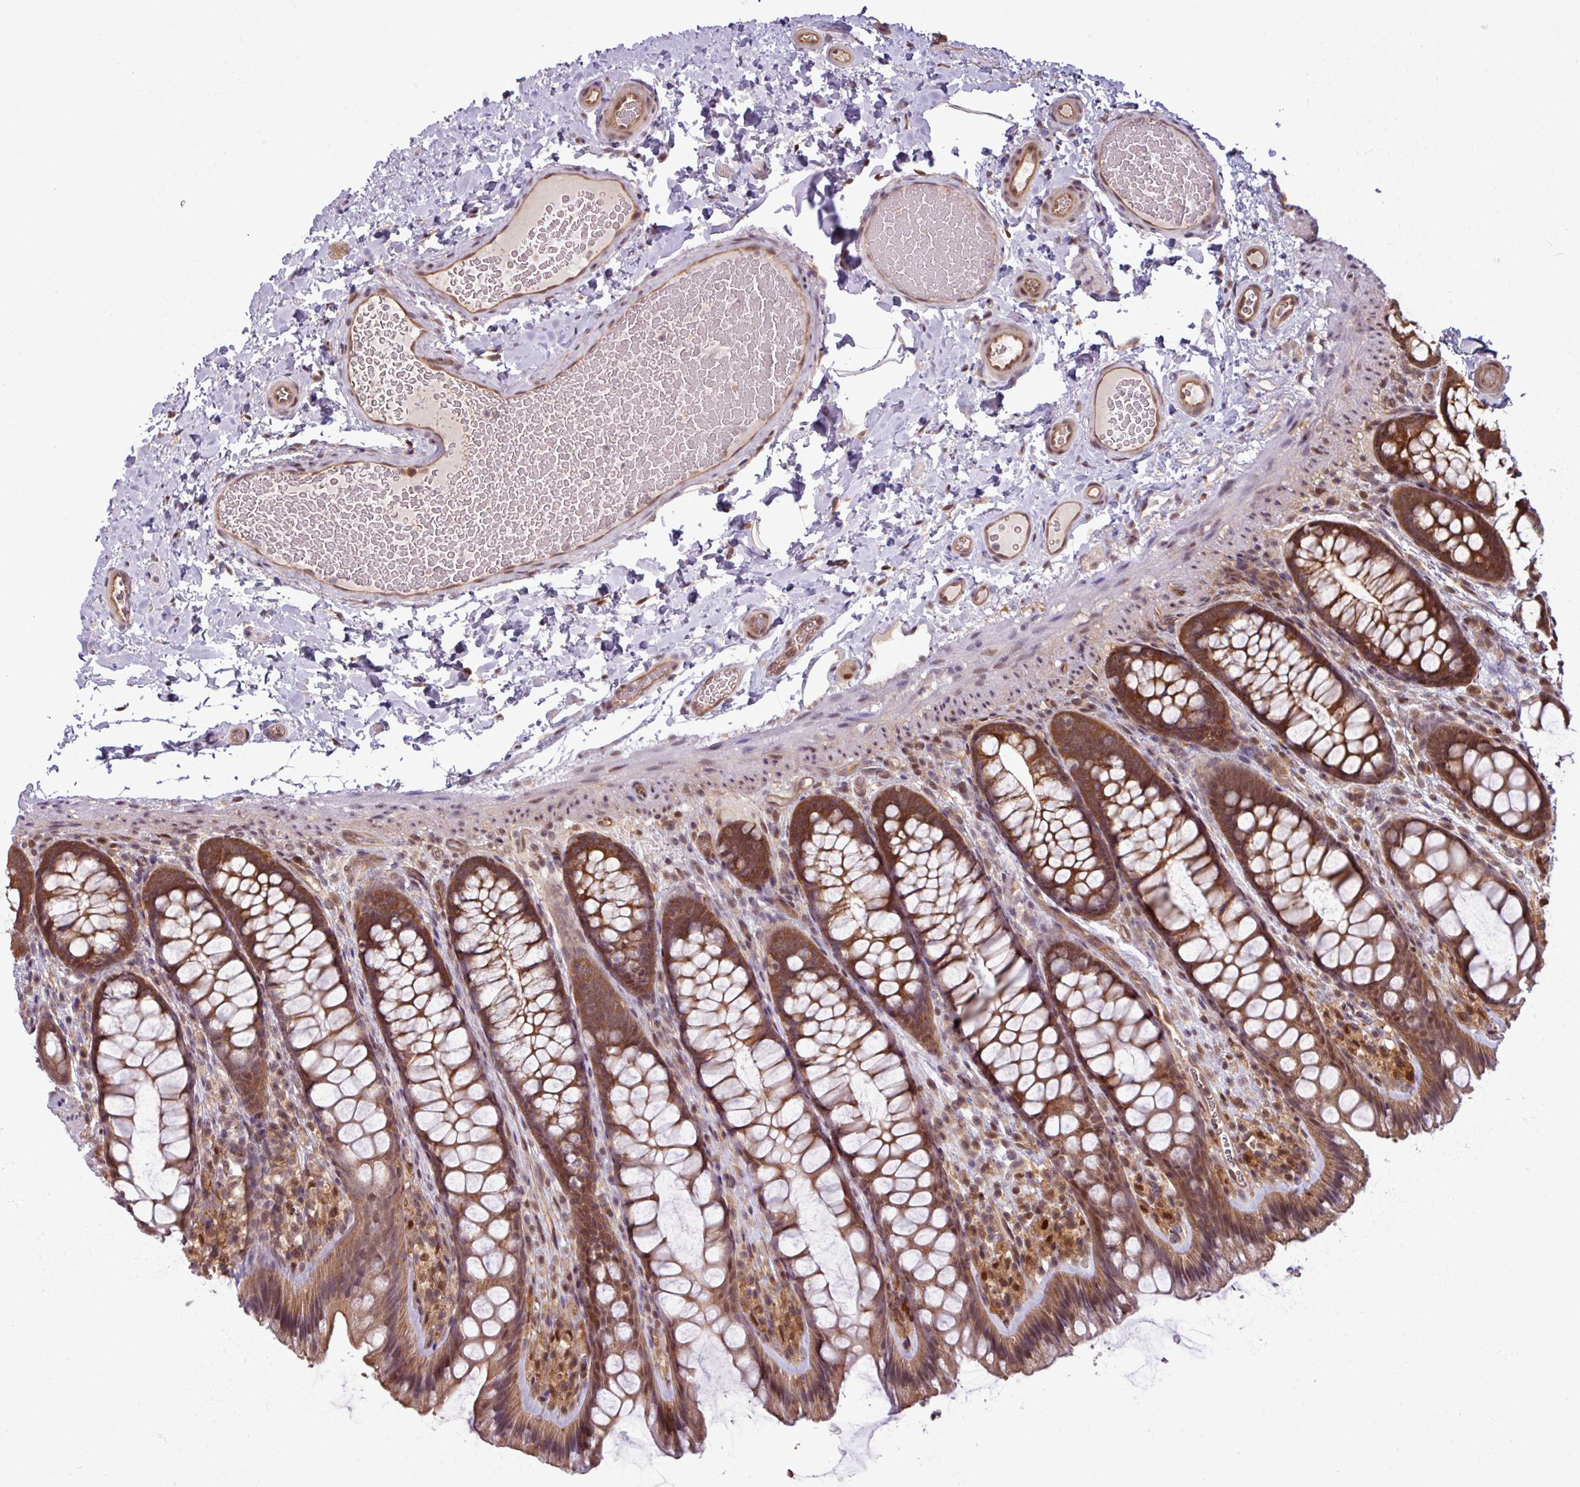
{"staining": {"intensity": "moderate", "quantity": ">75%", "location": "cytoplasmic/membranous,nuclear"}, "tissue": "colon", "cell_type": "Endothelial cells", "image_type": "normal", "snomed": [{"axis": "morphology", "description": "Normal tissue, NOS"}, {"axis": "topography", "description": "Colon"}], "caption": "A photomicrograph of colon stained for a protein demonstrates moderate cytoplasmic/membranous,nuclear brown staining in endothelial cells. The staining is performed using DAB (3,3'-diaminobenzidine) brown chromogen to label protein expression. The nuclei are counter-stained blue using hematoxylin.", "gene": "KCTD11", "patient": {"sex": "male", "age": 46}}